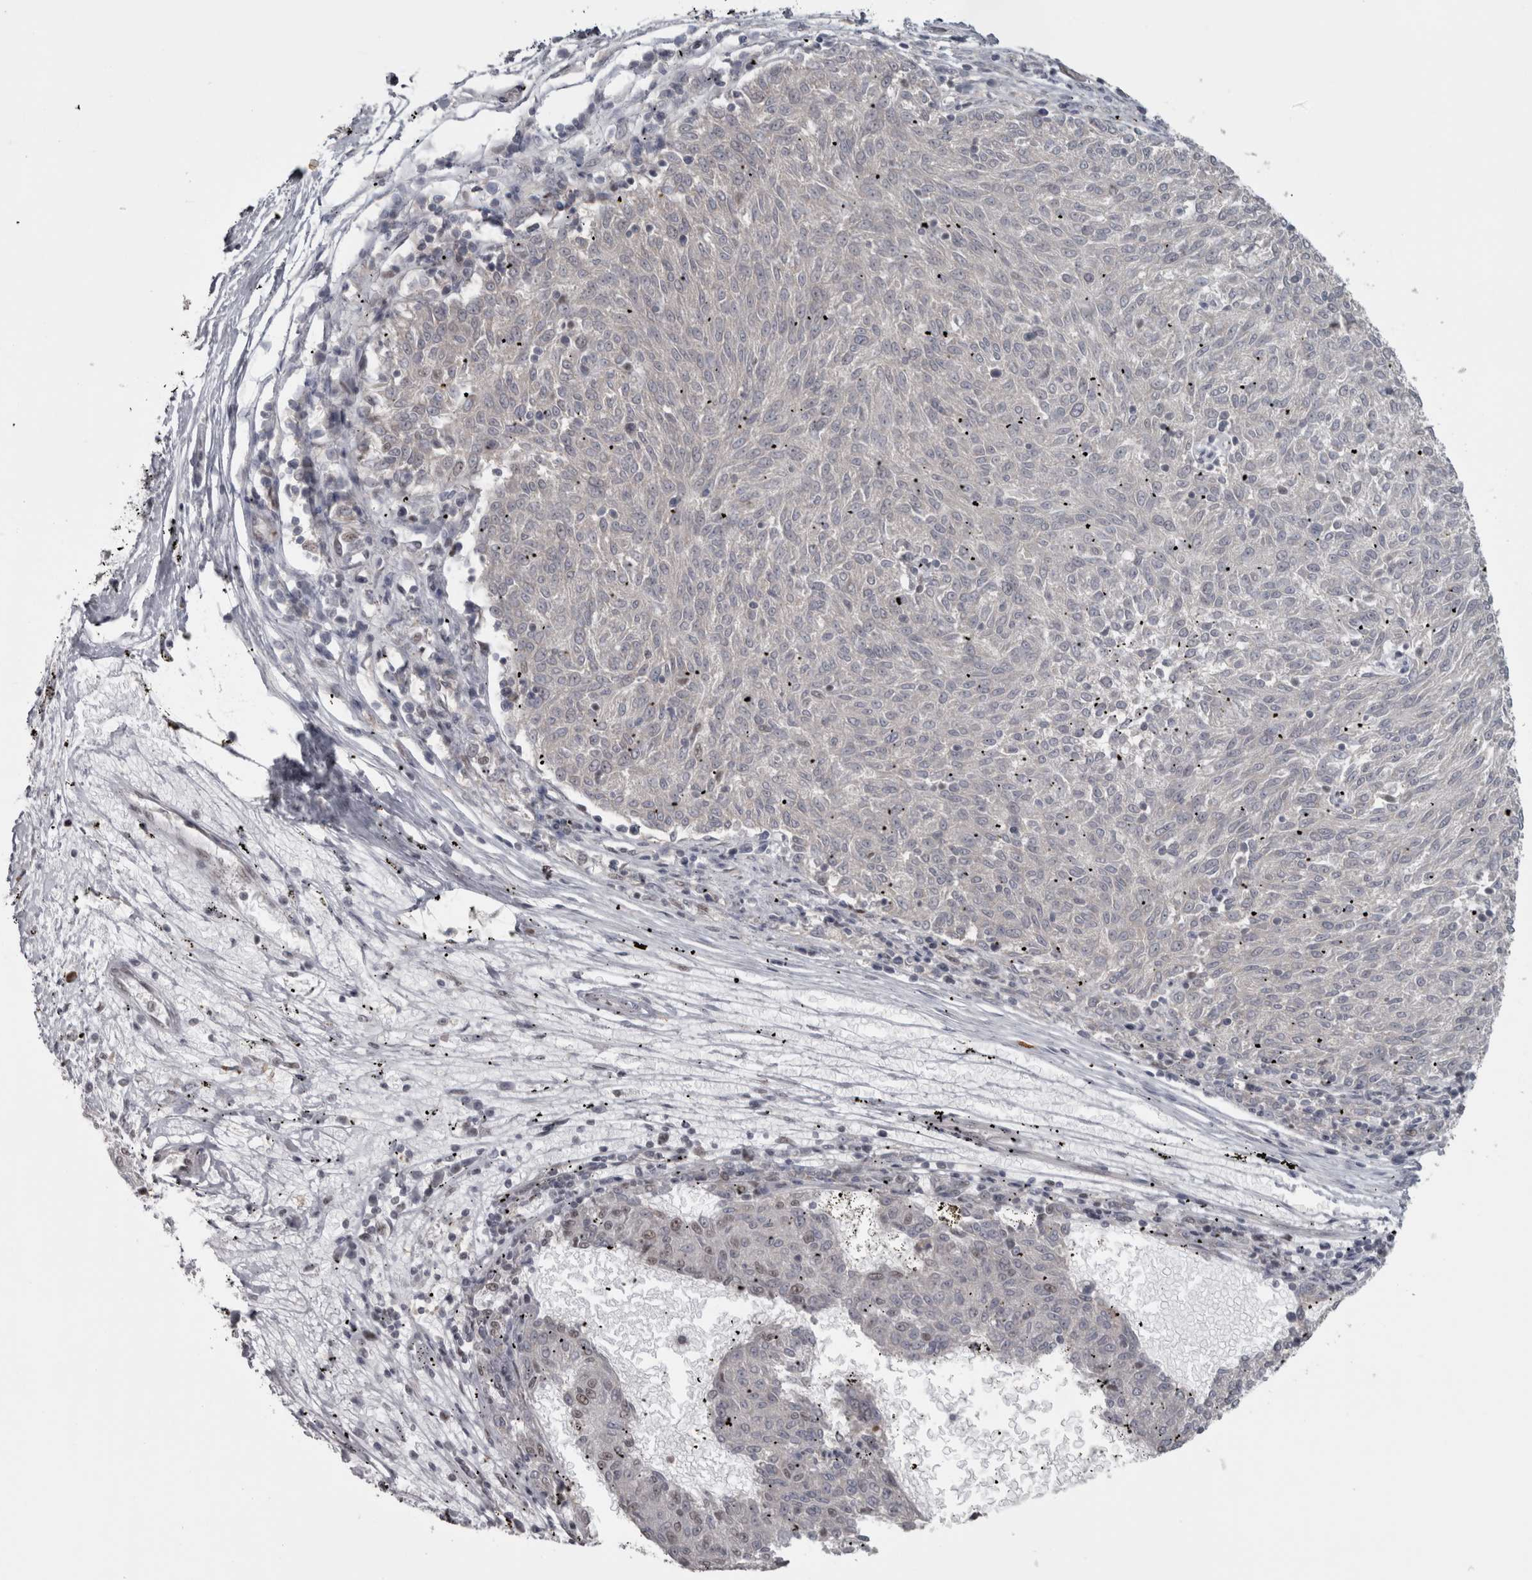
{"staining": {"intensity": "negative", "quantity": "none", "location": "none"}, "tissue": "melanoma", "cell_type": "Tumor cells", "image_type": "cancer", "snomed": [{"axis": "morphology", "description": "Malignant melanoma, NOS"}, {"axis": "topography", "description": "Skin"}], "caption": "High magnification brightfield microscopy of melanoma stained with DAB (3,3'-diaminobenzidine) (brown) and counterstained with hematoxylin (blue): tumor cells show no significant staining.", "gene": "MICU3", "patient": {"sex": "female", "age": 72}}